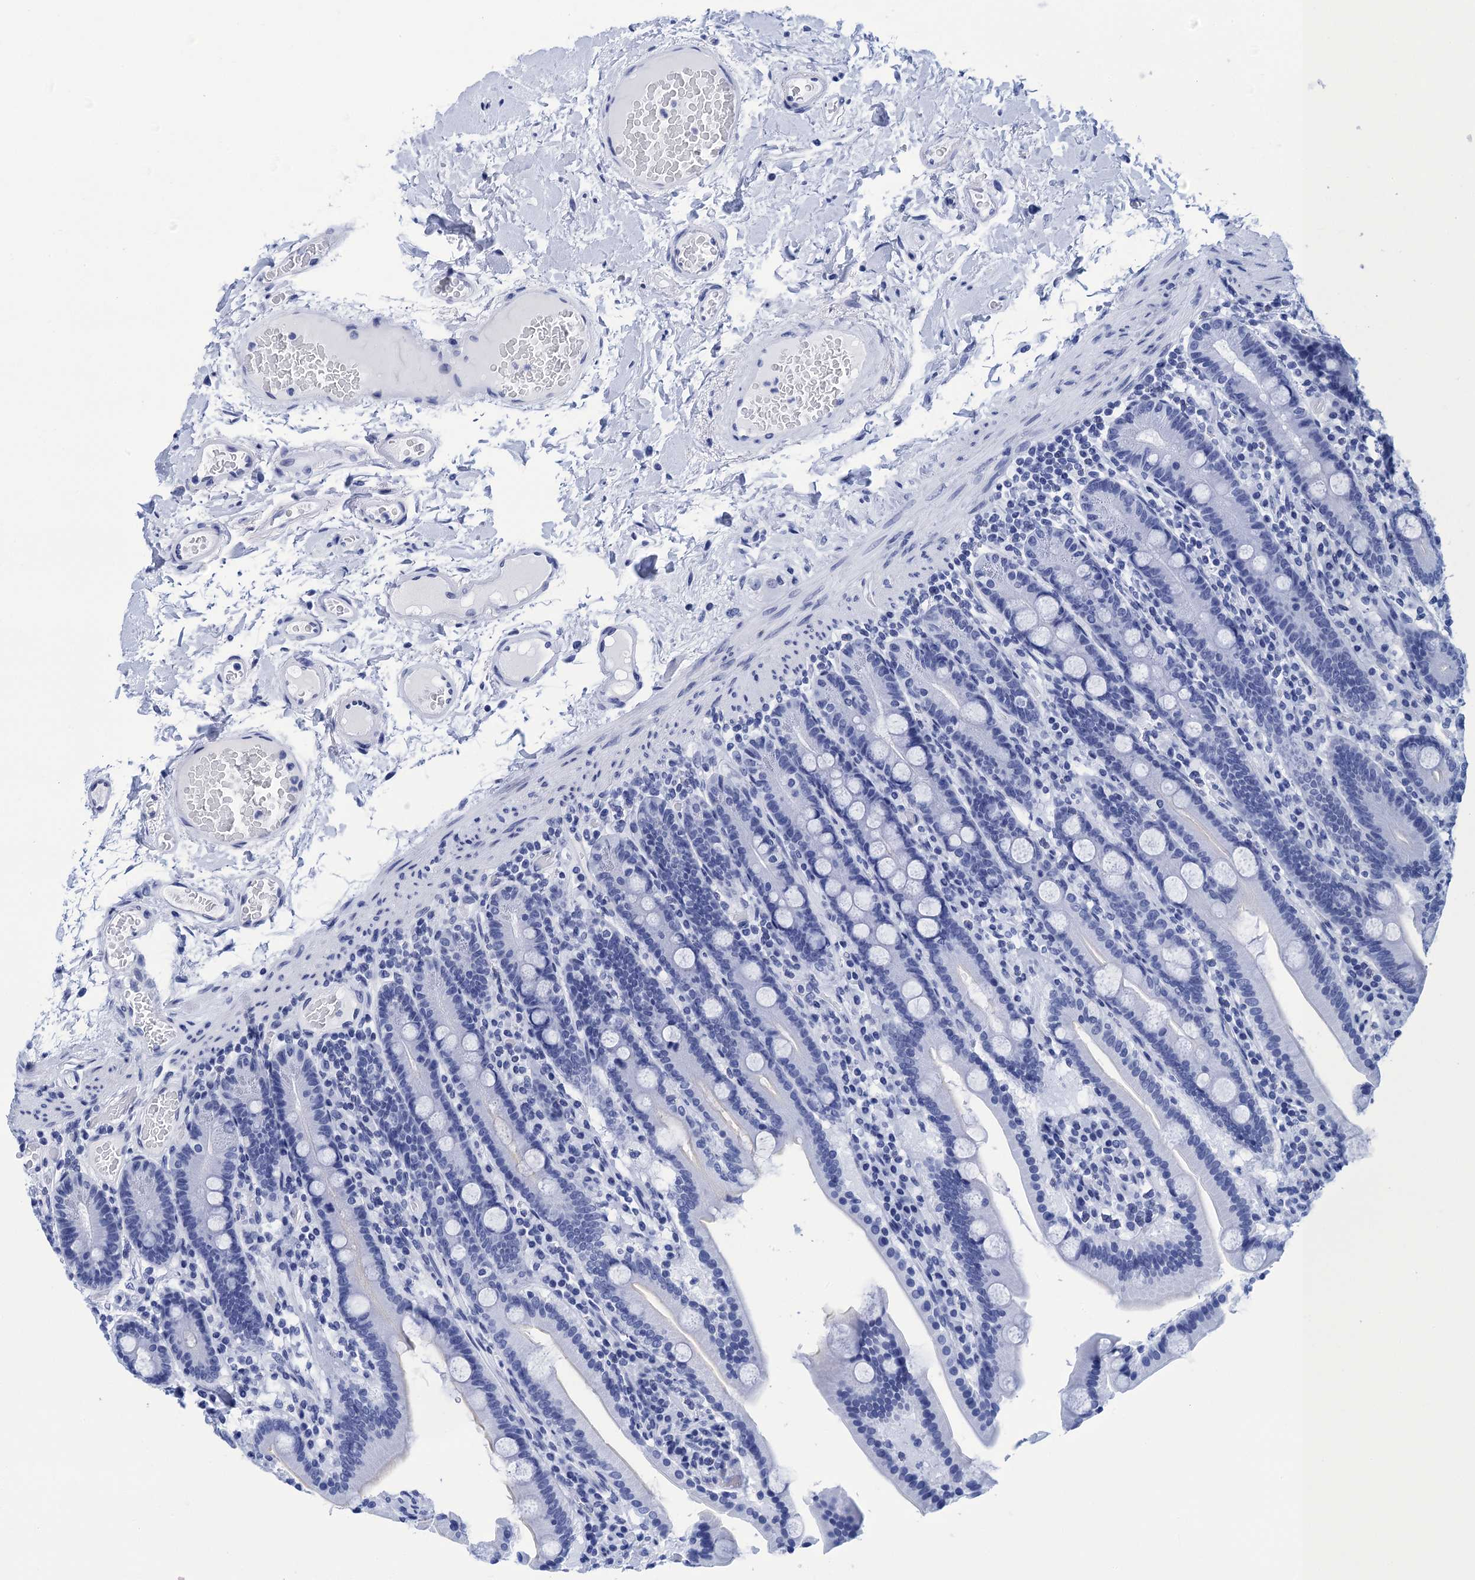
{"staining": {"intensity": "negative", "quantity": "none", "location": "none"}, "tissue": "duodenum", "cell_type": "Glandular cells", "image_type": "normal", "snomed": [{"axis": "morphology", "description": "Normal tissue, NOS"}, {"axis": "topography", "description": "Duodenum"}], "caption": "Glandular cells show no significant positivity in normal duodenum.", "gene": "METTL25", "patient": {"sex": "male", "age": 55}}